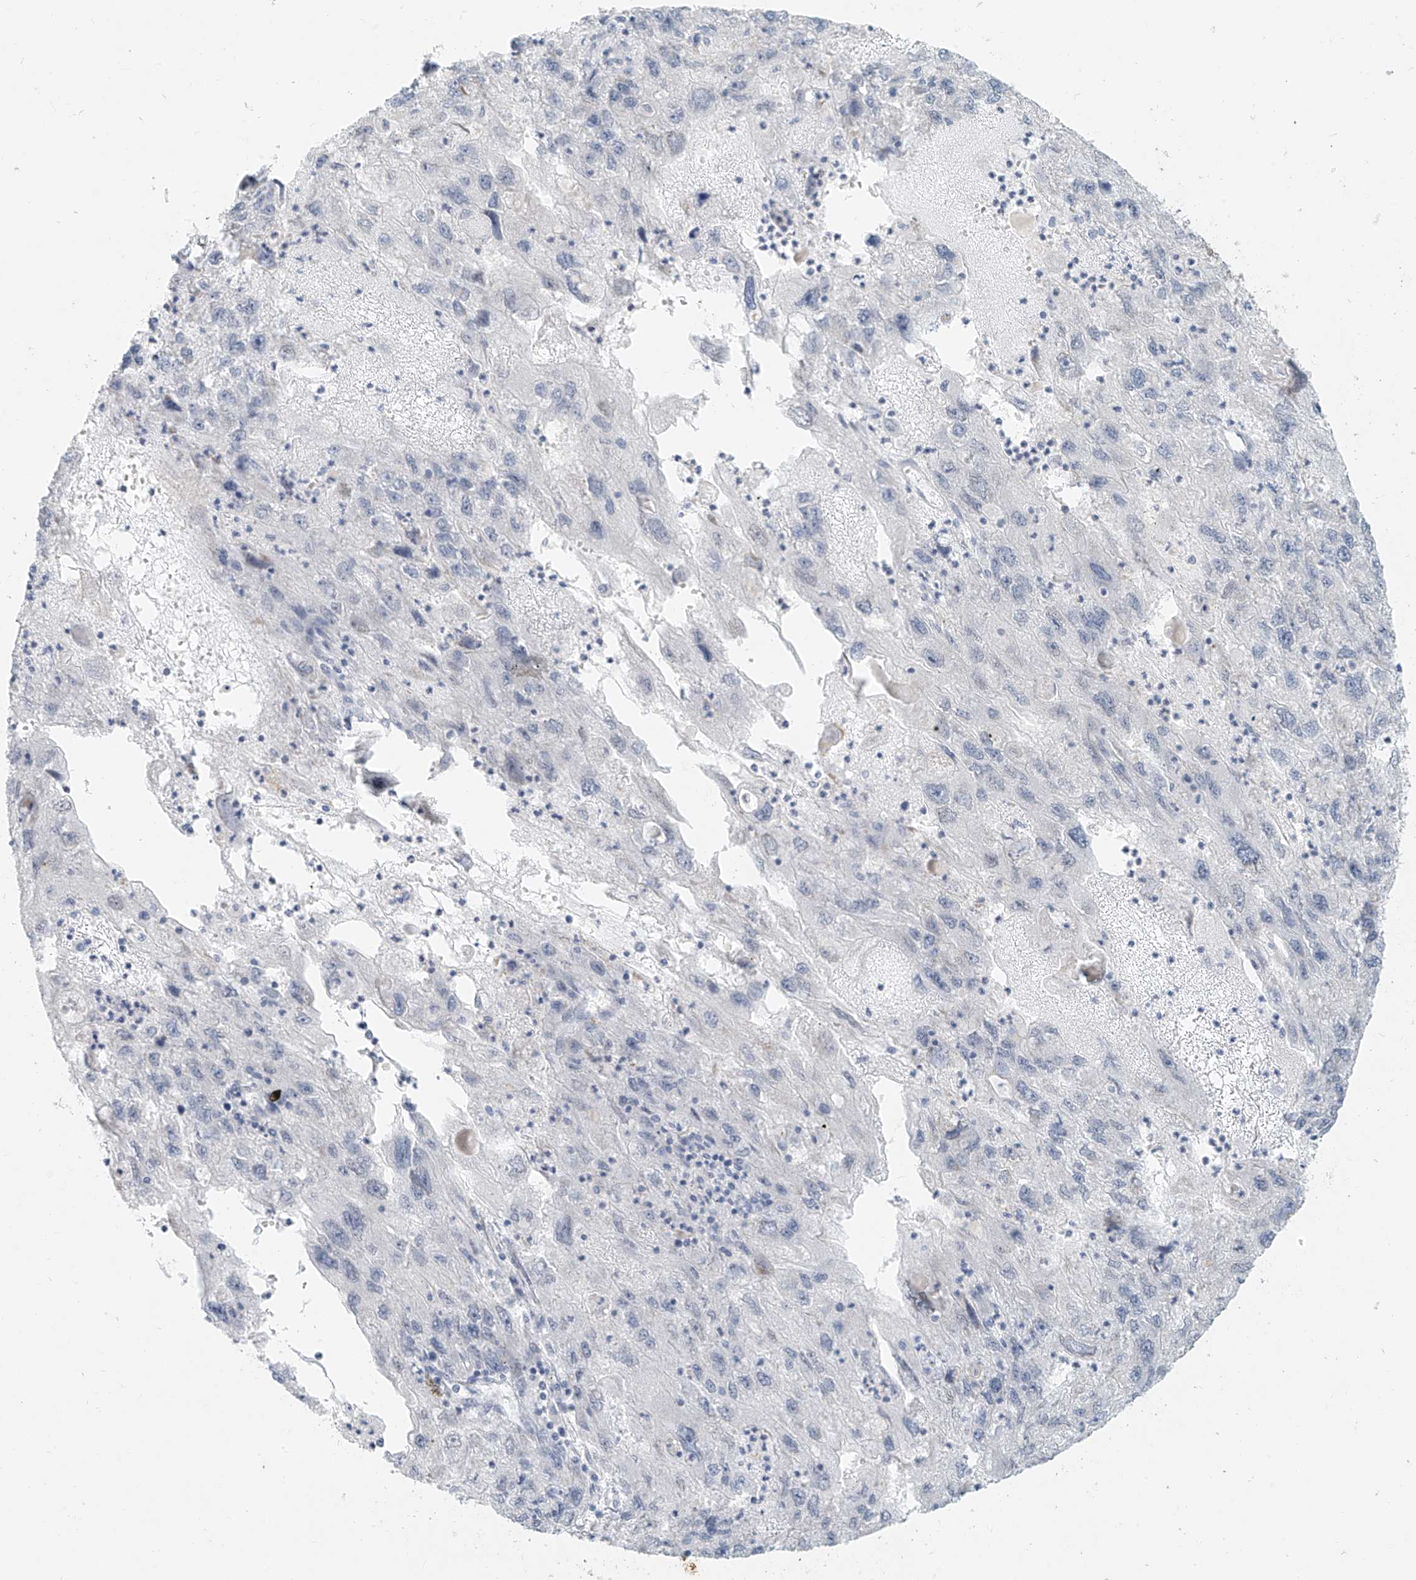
{"staining": {"intensity": "negative", "quantity": "none", "location": "none"}, "tissue": "endometrial cancer", "cell_type": "Tumor cells", "image_type": "cancer", "snomed": [{"axis": "morphology", "description": "Adenocarcinoma, NOS"}, {"axis": "topography", "description": "Endometrium"}], "caption": "Endometrial cancer was stained to show a protein in brown. There is no significant staining in tumor cells.", "gene": "OSBPL7", "patient": {"sex": "female", "age": 49}}